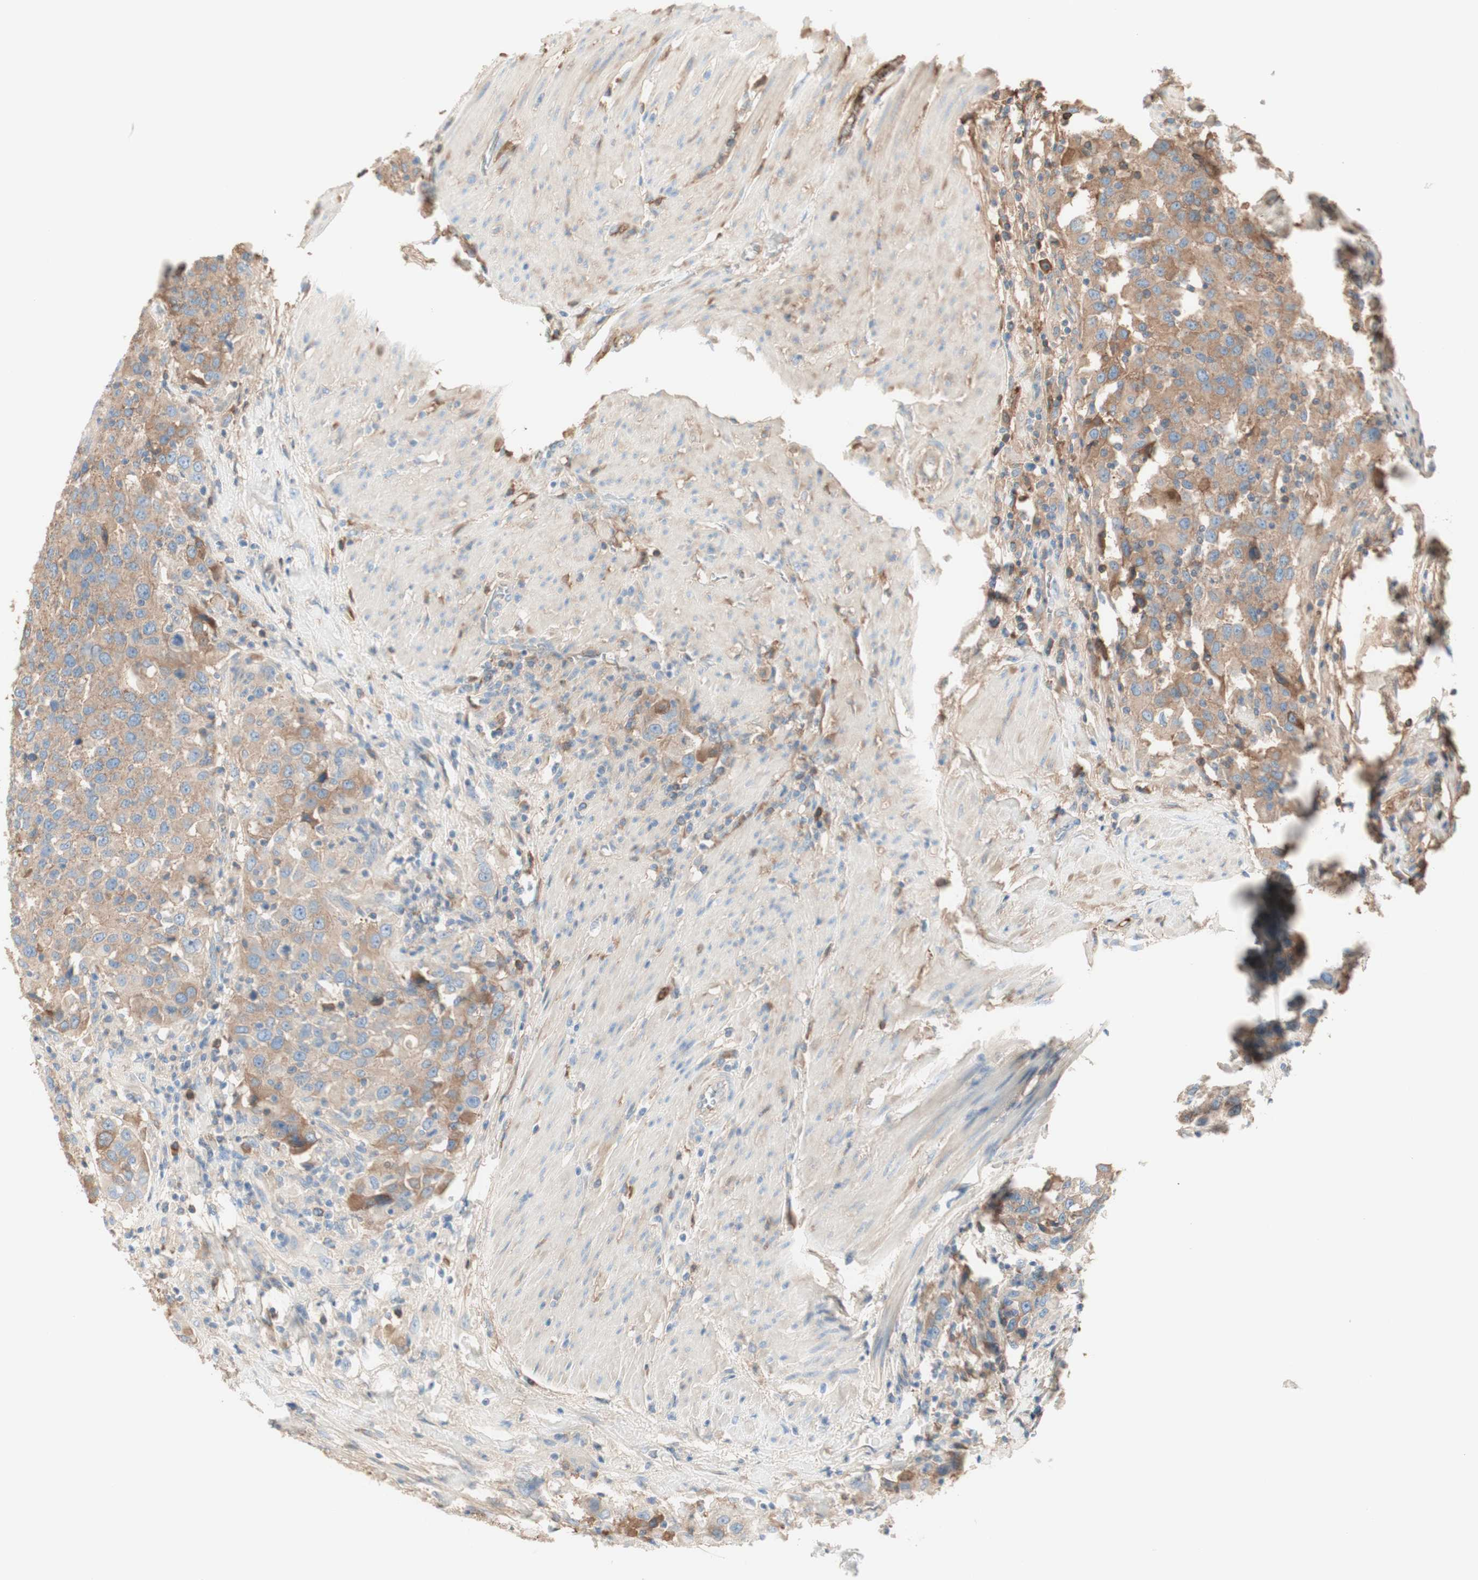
{"staining": {"intensity": "moderate", "quantity": "<25%", "location": "cytoplasmic/membranous"}, "tissue": "urothelial cancer", "cell_type": "Tumor cells", "image_type": "cancer", "snomed": [{"axis": "morphology", "description": "Urothelial carcinoma, High grade"}, {"axis": "topography", "description": "Urinary bladder"}], "caption": "High-power microscopy captured an immunohistochemistry image of urothelial cancer, revealing moderate cytoplasmic/membranous staining in approximately <25% of tumor cells.", "gene": "KNG1", "patient": {"sex": "female", "age": 80}}